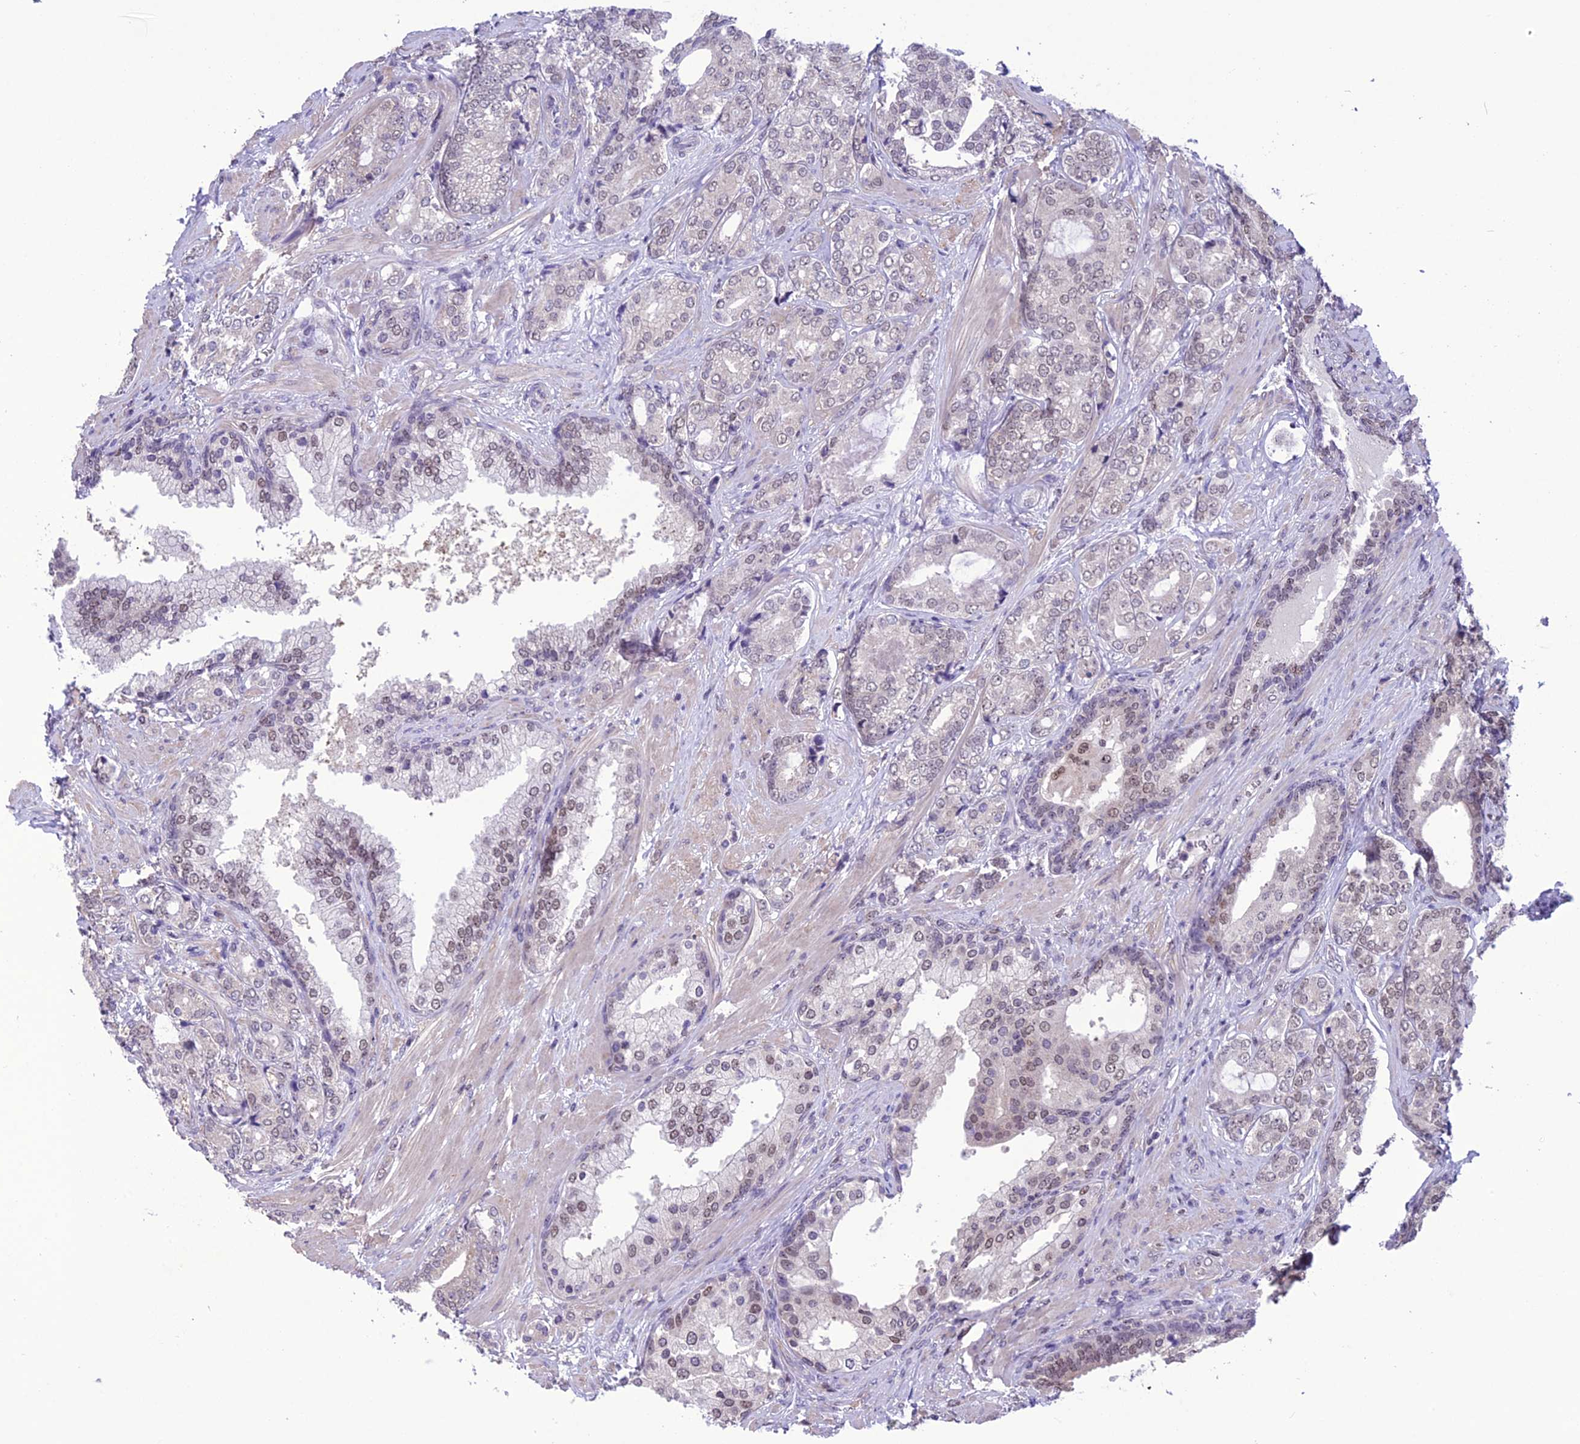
{"staining": {"intensity": "negative", "quantity": "none", "location": "none"}, "tissue": "prostate cancer", "cell_type": "Tumor cells", "image_type": "cancer", "snomed": [{"axis": "morphology", "description": "Adenocarcinoma, High grade"}, {"axis": "topography", "description": "Prostate"}], "caption": "Immunohistochemistry (IHC) image of neoplastic tissue: prostate cancer stained with DAB (3,3'-diaminobenzidine) shows no significant protein positivity in tumor cells. (Brightfield microscopy of DAB (3,3'-diaminobenzidine) IHC at high magnification).", "gene": "MIS12", "patient": {"sex": "male", "age": 60}}